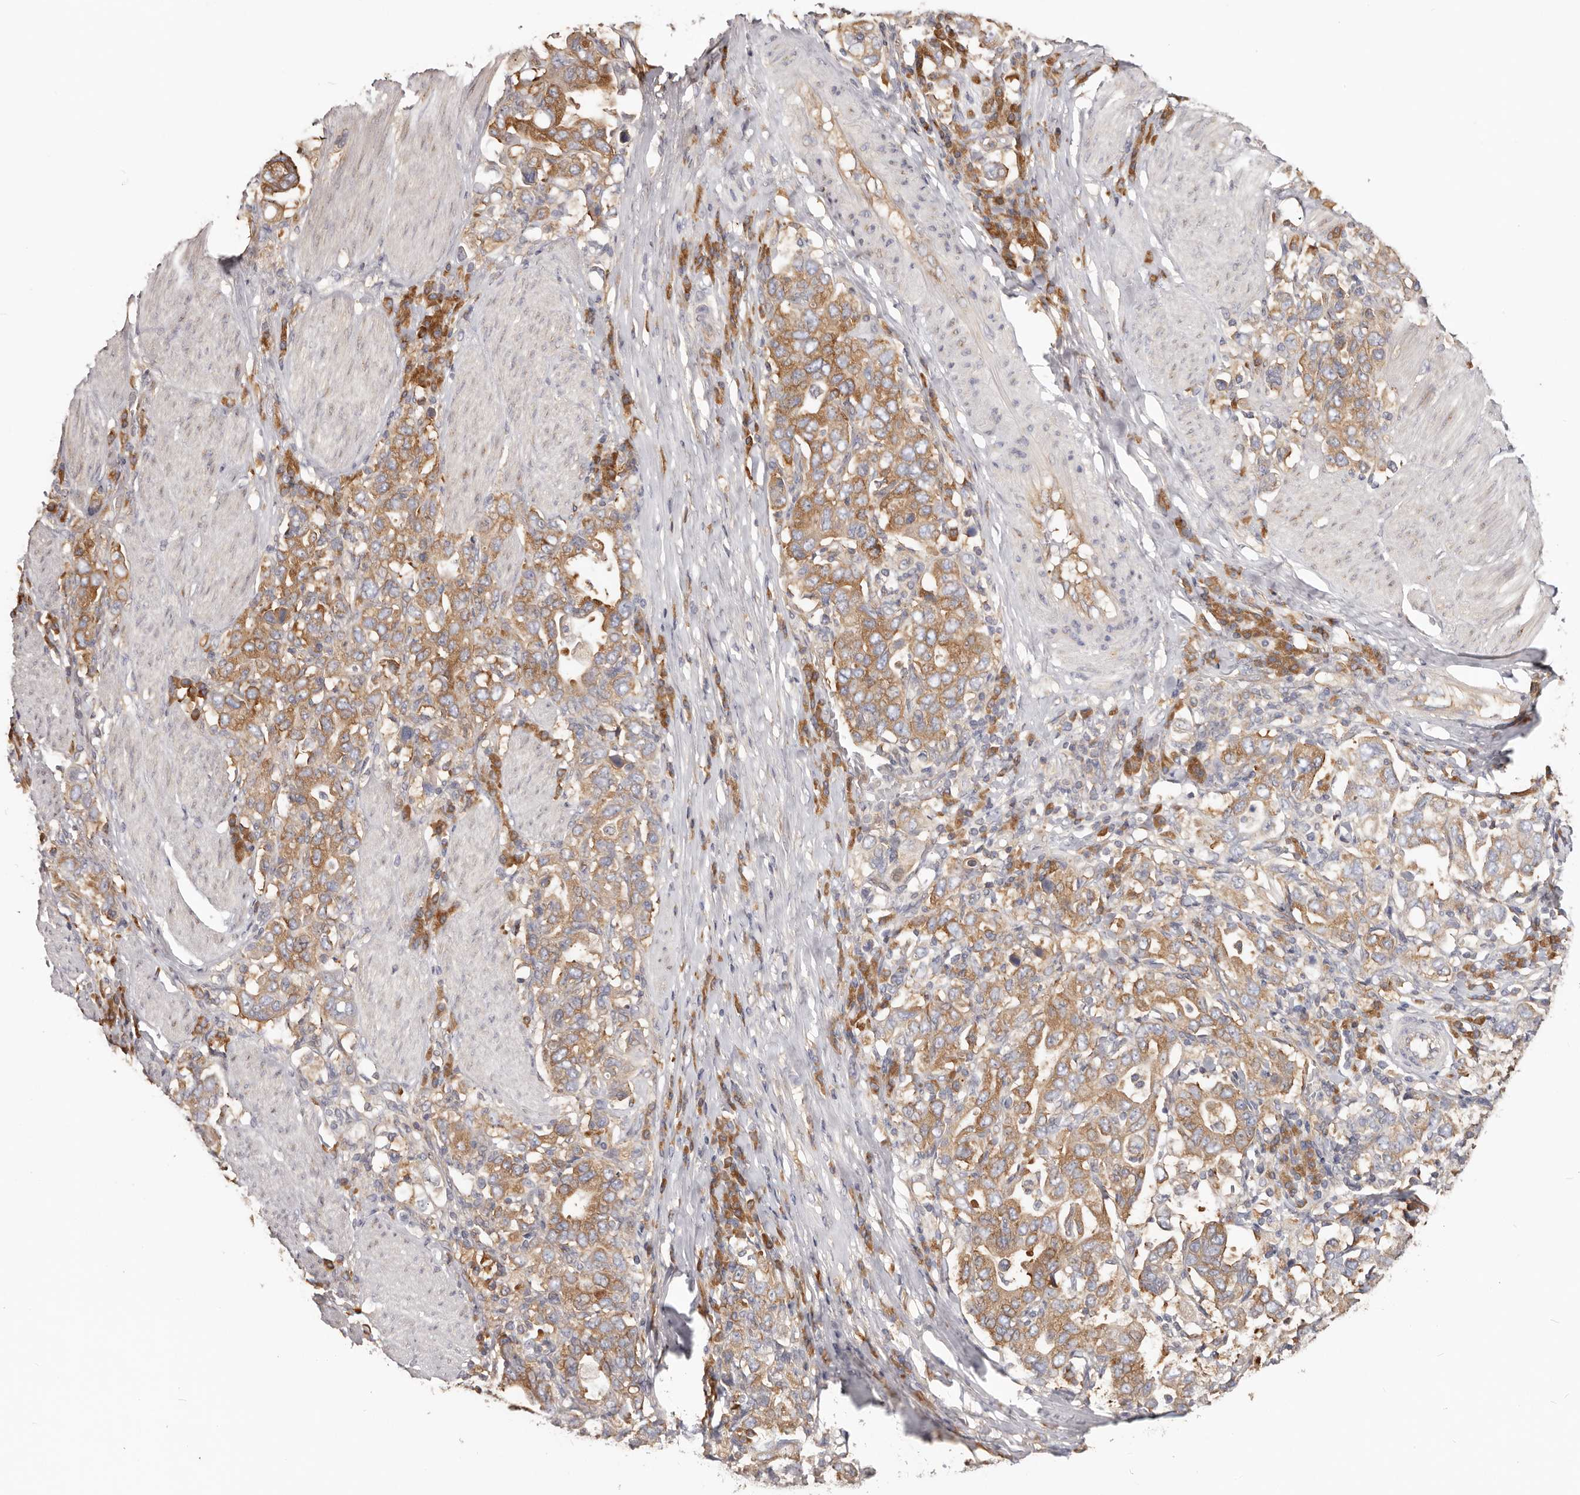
{"staining": {"intensity": "moderate", "quantity": ">75%", "location": "cytoplasmic/membranous"}, "tissue": "stomach cancer", "cell_type": "Tumor cells", "image_type": "cancer", "snomed": [{"axis": "morphology", "description": "Adenocarcinoma, NOS"}, {"axis": "topography", "description": "Stomach, upper"}], "caption": "Human adenocarcinoma (stomach) stained with a protein marker reveals moderate staining in tumor cells.", "gene": "EPRS1", "patient": {"sex": "male", "age": 62}}